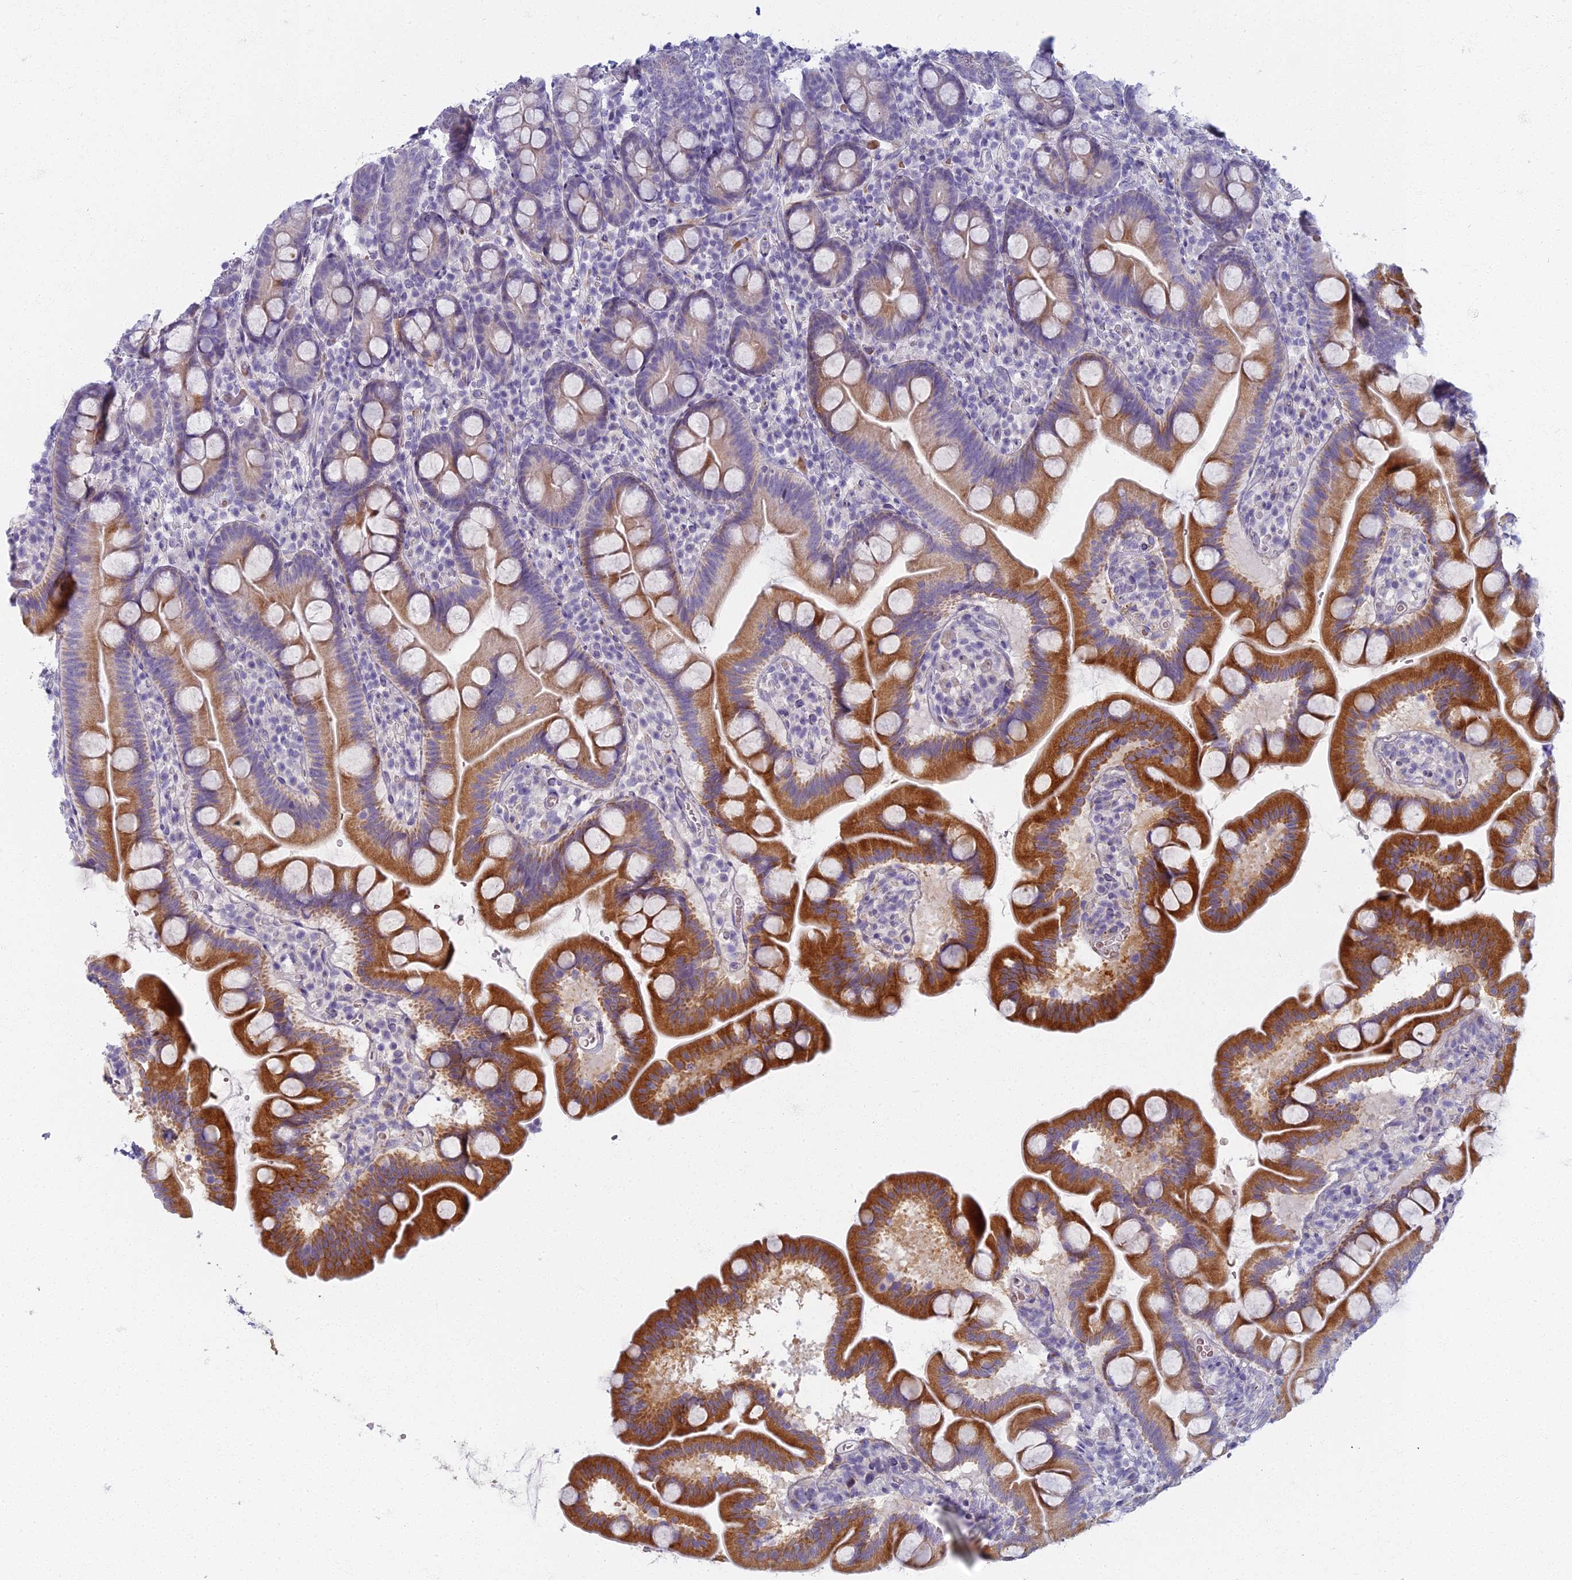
{"staining": {"intensity": "strong", "quantity": "25%-75%", "location": "cytoplasmic/membranous"}, "tissue": "small intestine", "cell_type": "Glandular cells", "image_type": "normal", "snomed": [{"axis": "morphology", "description": "Normal tissue, NOS"}, {"axis": "topography", "description": "Small intestine"}], "caption": "Immunohistochemical staining of benign human small intestine displays strong cytoplasmic/membranous protein staining in about 25%-75% of glandular cells. Using DAB (brown) and hematoxylin (blue) stains, captured at high magnification using brightfield microscopy.", "gene": "ARL15", "patient": {"sex": "female", "age": 68}}